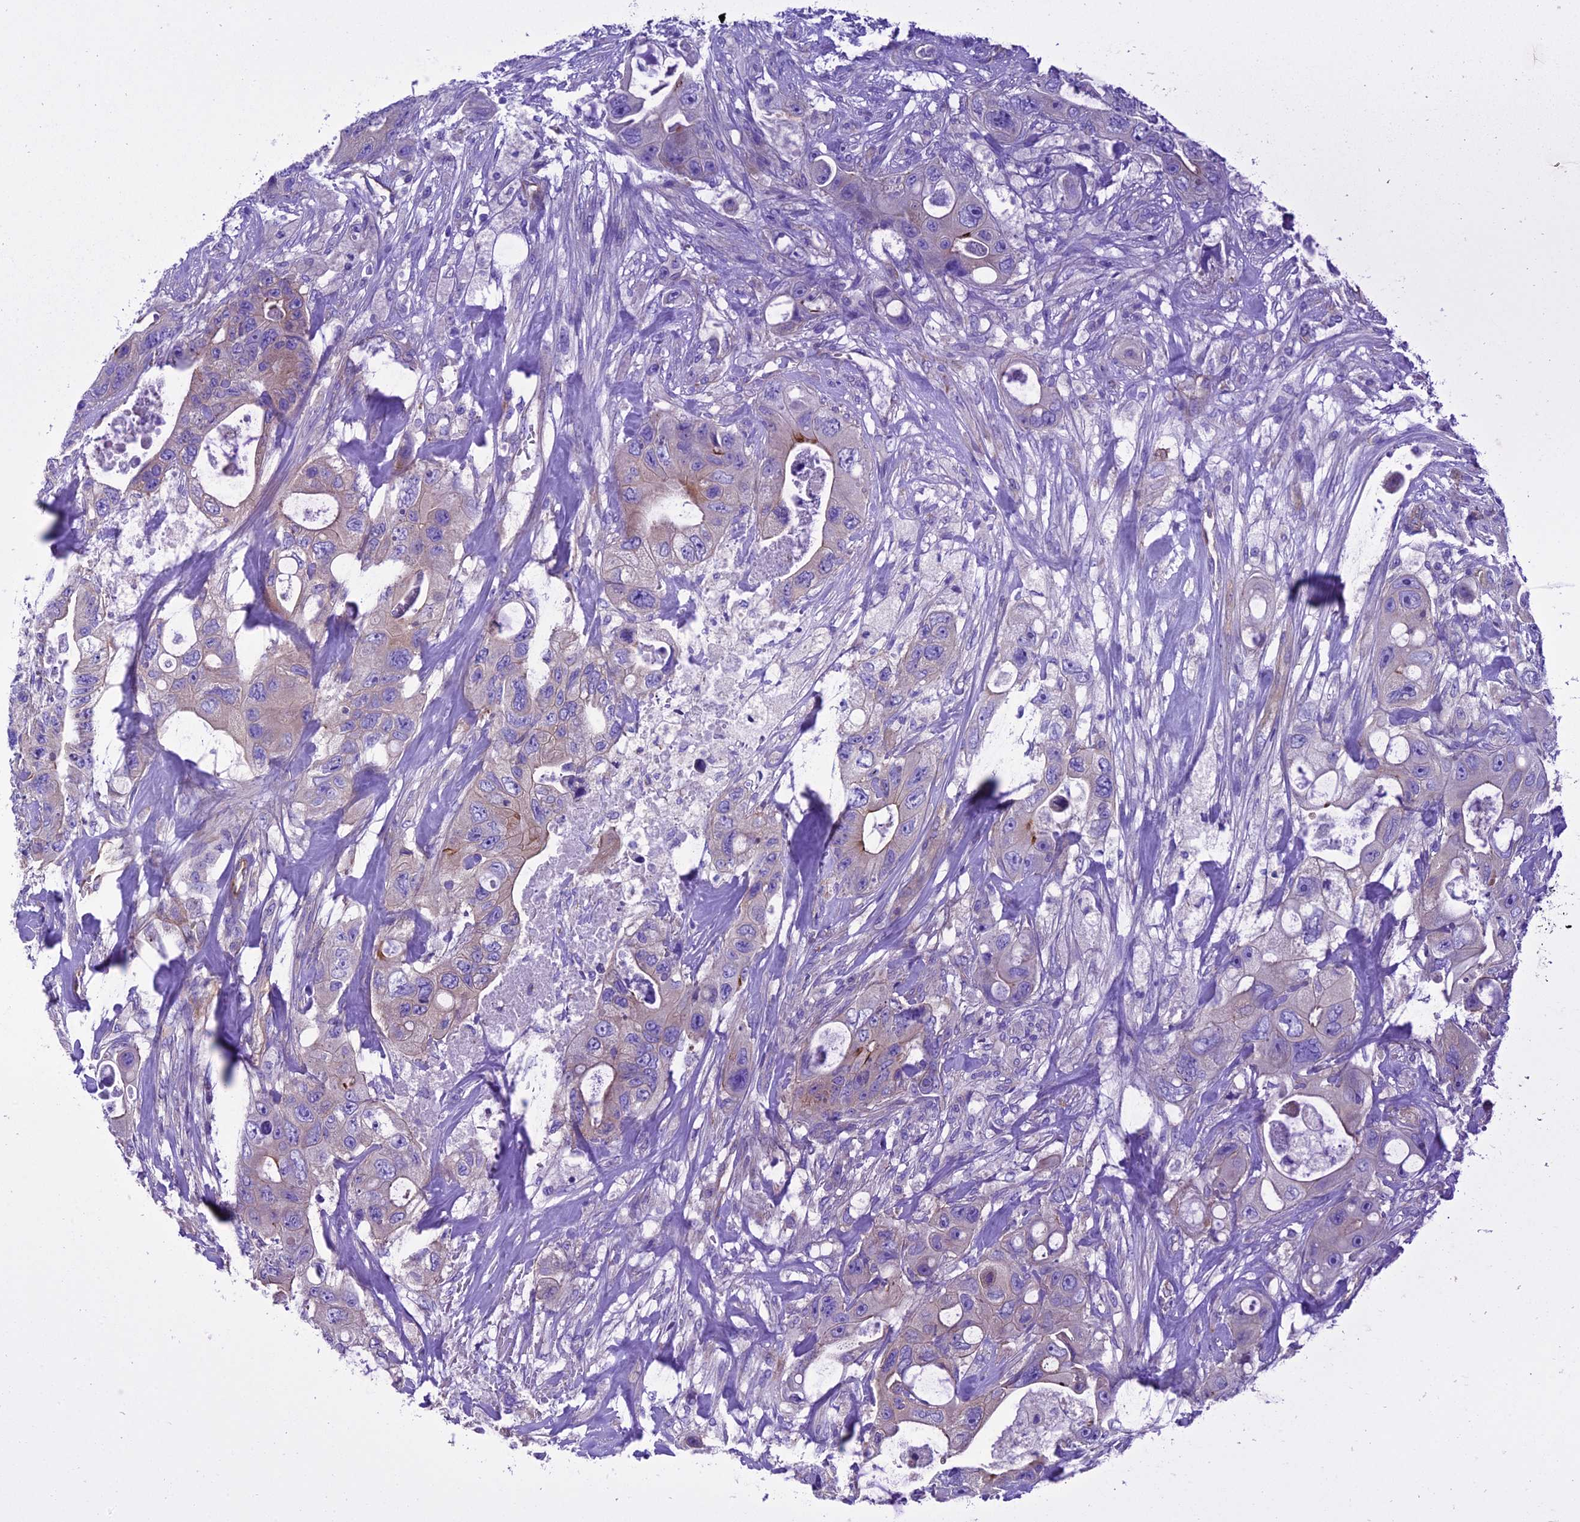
{"staining": {"intensity": "moderate", "quantity": "<25%", "location": "cytoplasmic/membranous"}, "tissue": "colorectal cancer", "cell_type": "Tumor cells", "image_type": "cancer", "snomed": [{"axis": "morphology", "description": "Adenocarcinoma, NOS"}, {"axis": "topography", "description": "Colon"}], "caption": "Immunohistochemical staining of colorectal cancer shows moderate cytoplasmic/membranous protein positivity in about <25% of tumor cells. (IHC, brightfield microscopy, high magnification).", "gene": "PPFIA3", "patient": {"sex": "female", "age": 46}}